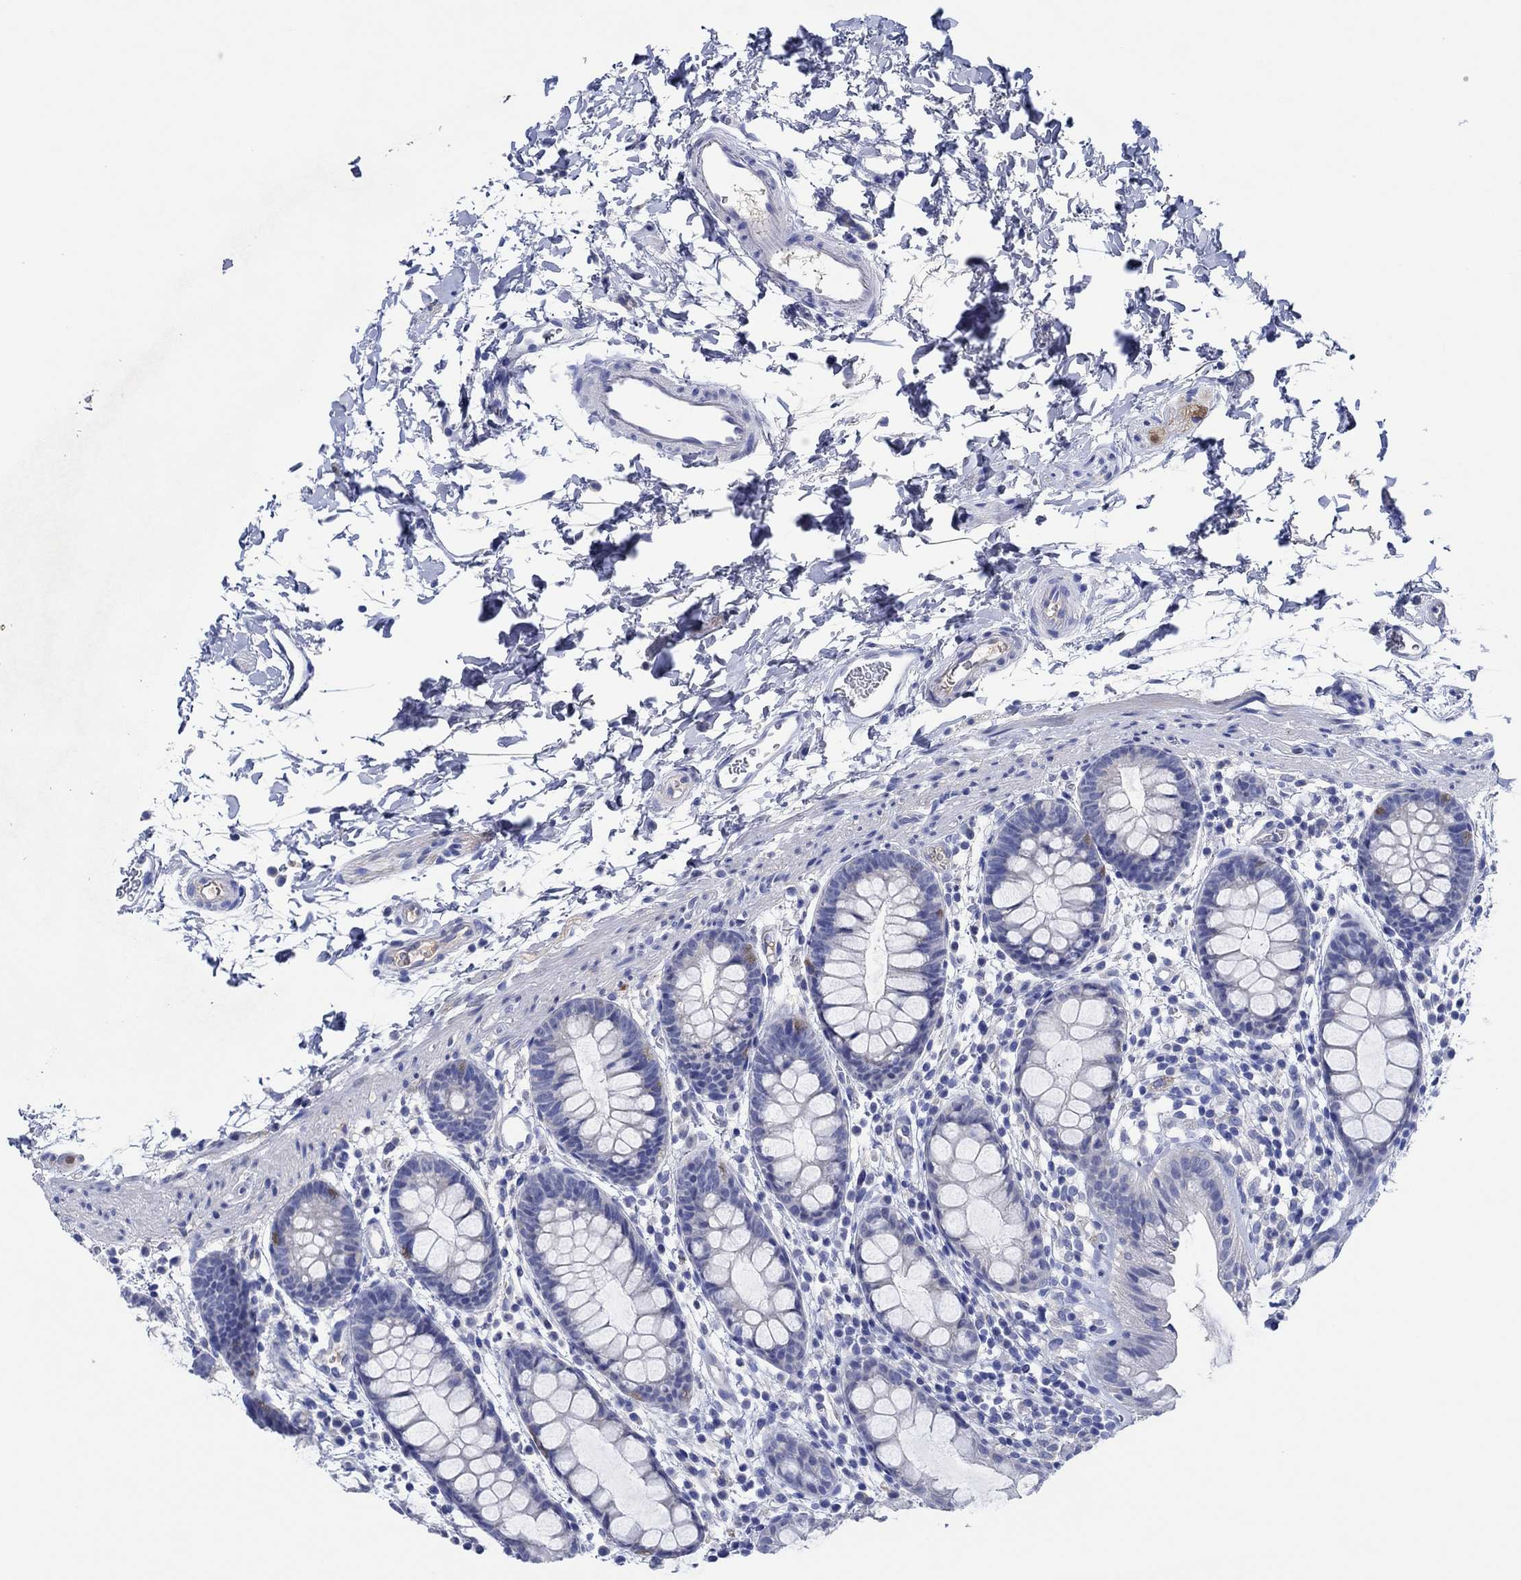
{"staining": {"intensity": "negative", "quantity": "none", "location": "none"}, "tissue": "rectum", "cell_type": "Glandular cells", "image_type": "normal", "snomed": [{"axis": "morphology", "description": "Normal tissue, NOS"}, {"axis": "topography", "description": "Rectum"}], "caption": "Glandular cells show no significant expression in benign rectum. Brightfield microscopy of IHC stained with DAB (brown) and hematoxylin (blue), captured at high magnification.", "gene": "CPNE6", "patient": {"sex": "male", "age": 57}}